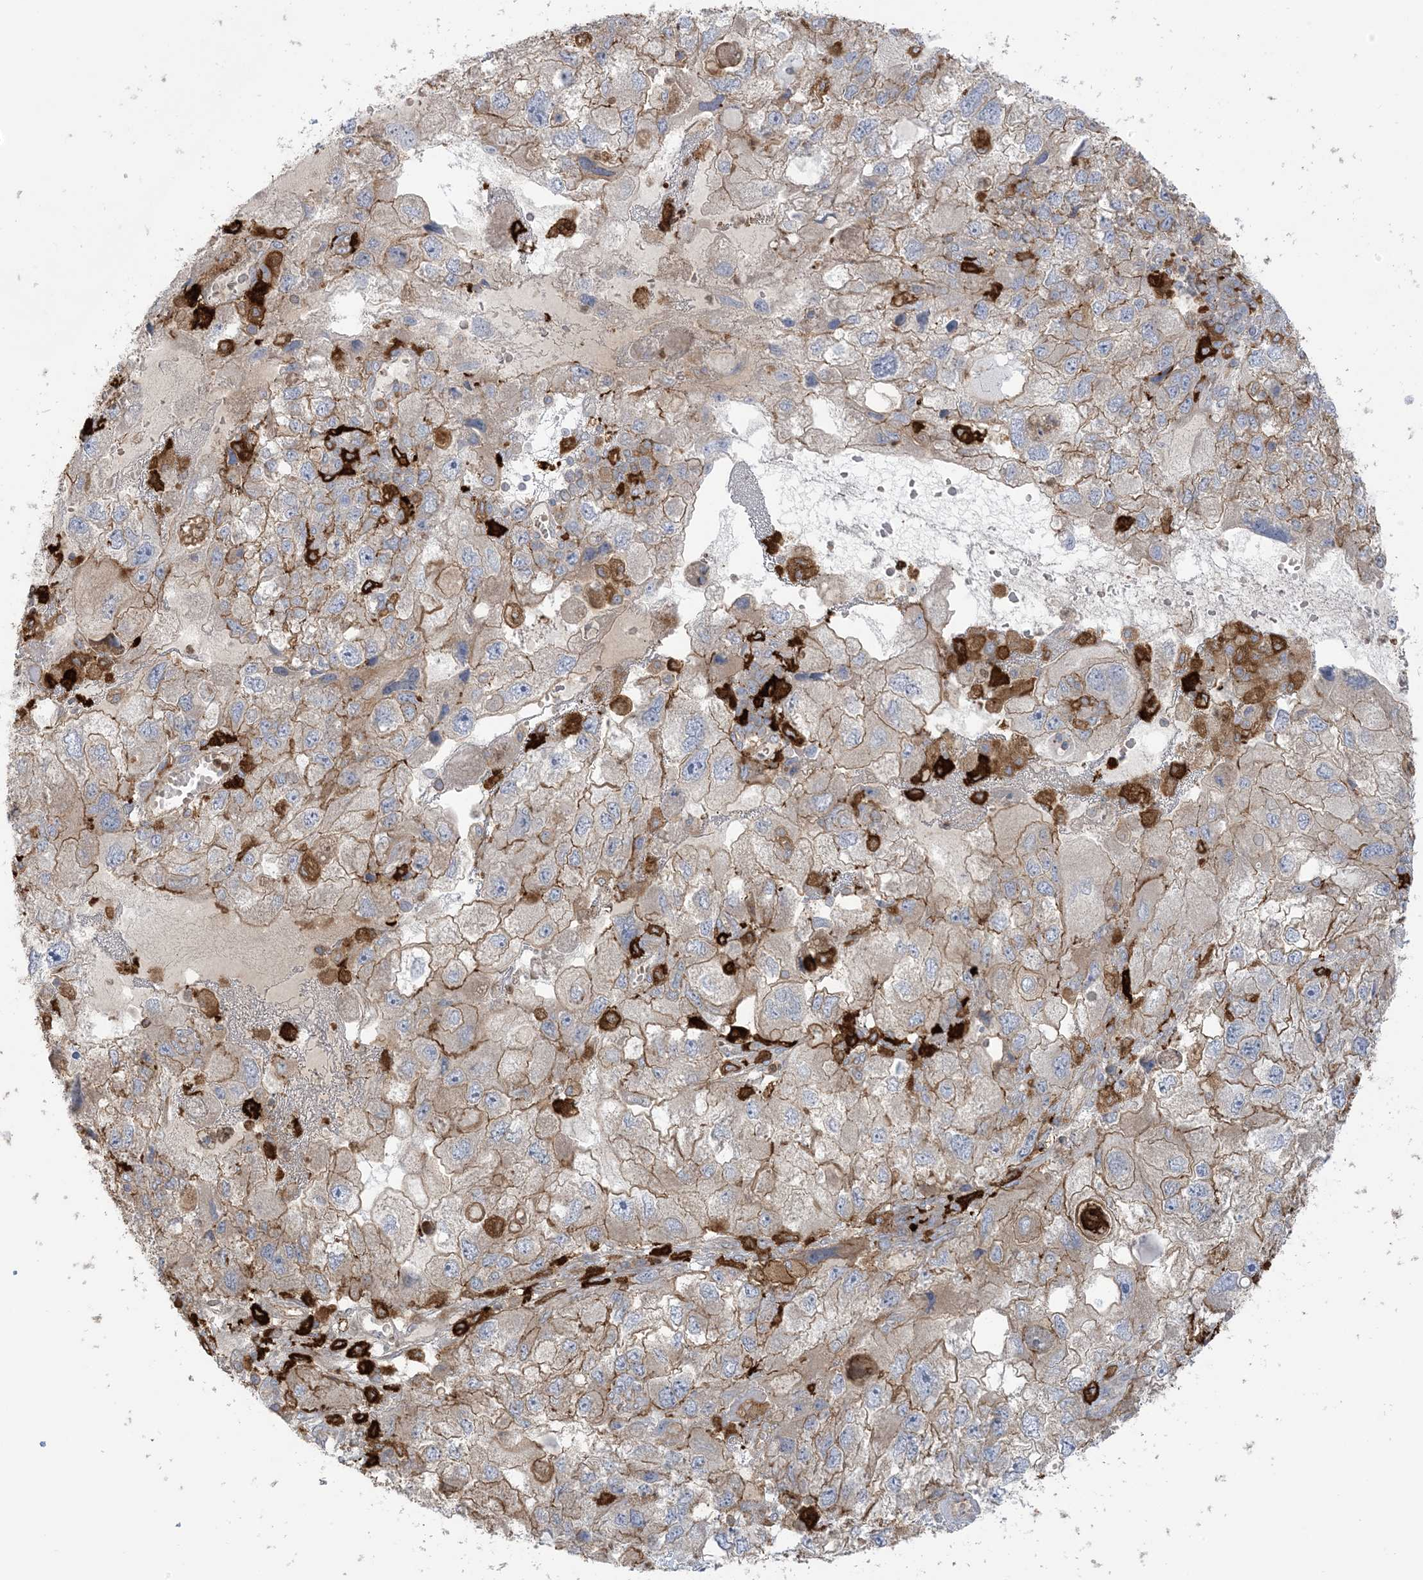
{"staining": {"intensity": "moderate", "quantity": "25%-75%", "location": "cytoplasmic/membranous"}, "tissue": "endometrial cancer", "cell_type": "Tumor cells", "image_type": "cancer", "snomed": [{"axis": "morphology", "description": "Adenocarcinoma, NOS"}, {"axis": "topography", "description": "Endometrium"}], "caption": "Approximately 25%-75% of tumor cells in endometrial cancer show moderate cytoplasmic/membranous protein expression as visualized by brown immunohistochemical staining.", "gene": "ICMT", "patient": {"sex": "female", "age": 49}}